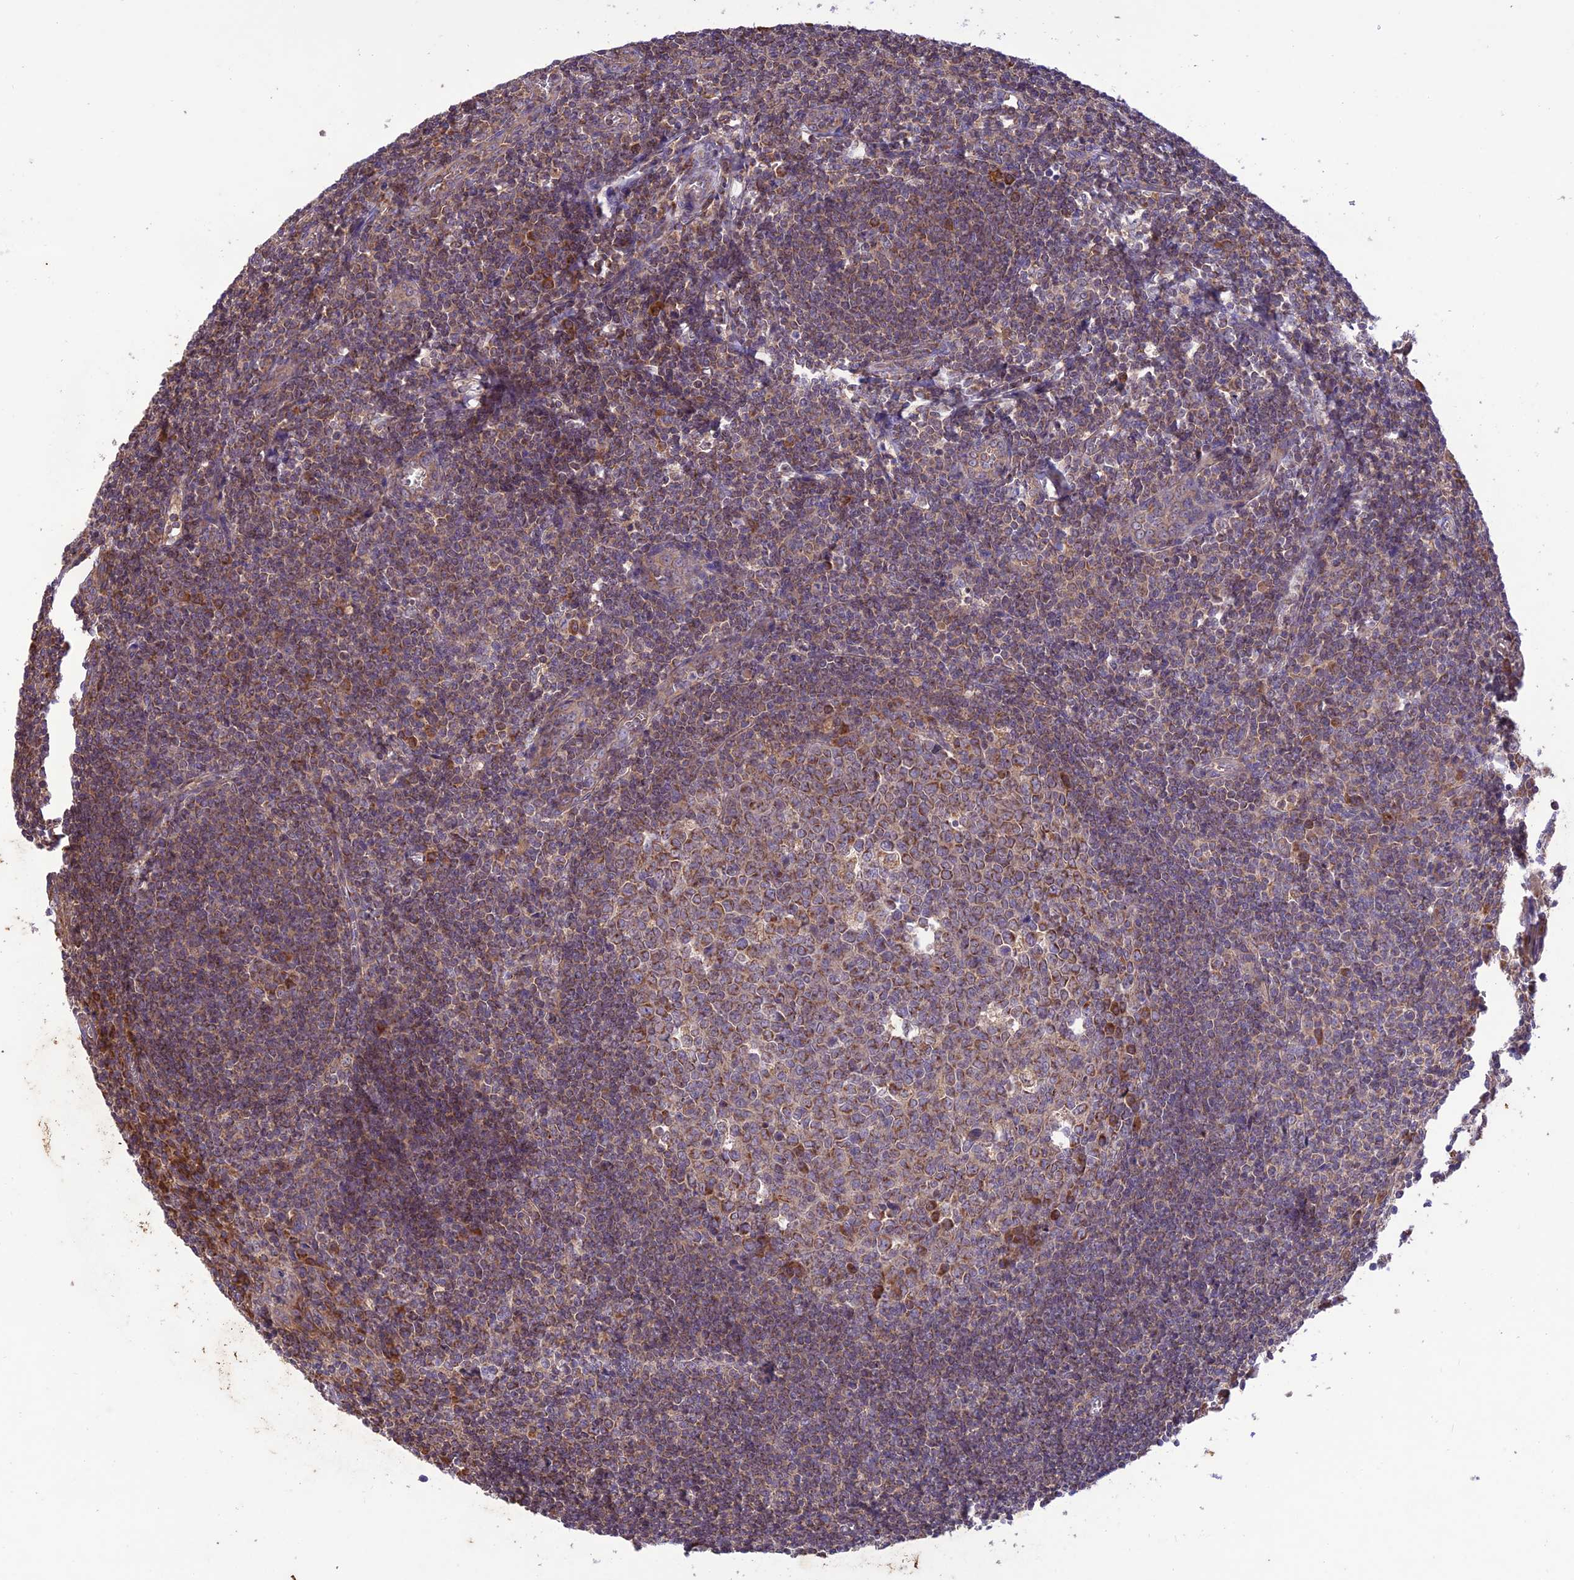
{"staining": {"intensity": "moderate", "quantity": "25%-75%", "location": "cytoplasmic/membranous"}, "tissue": "tonsil", "cell_type": "Germinal center cells", "image_type": "normal", "snomed": [{"axis": "morphology", "description": "Normal tissue, NOS"}, {"axis": "topography", "description": "Tonsil"}], "caption": "DAB immunohistochemical staining of unremarkable tonsil displays moderate cytoplasmic/membranous protein positivity in approximately 25%-75% of germinal center cells. The staining was performed using DAB (3,3'-diaminobenzidine), with brown indicating positive protein expression. Nuclei are stained blue with hematoxylin.", "gene": "NDUFAF1", "patient": {"sex": "male", "age": 27}}